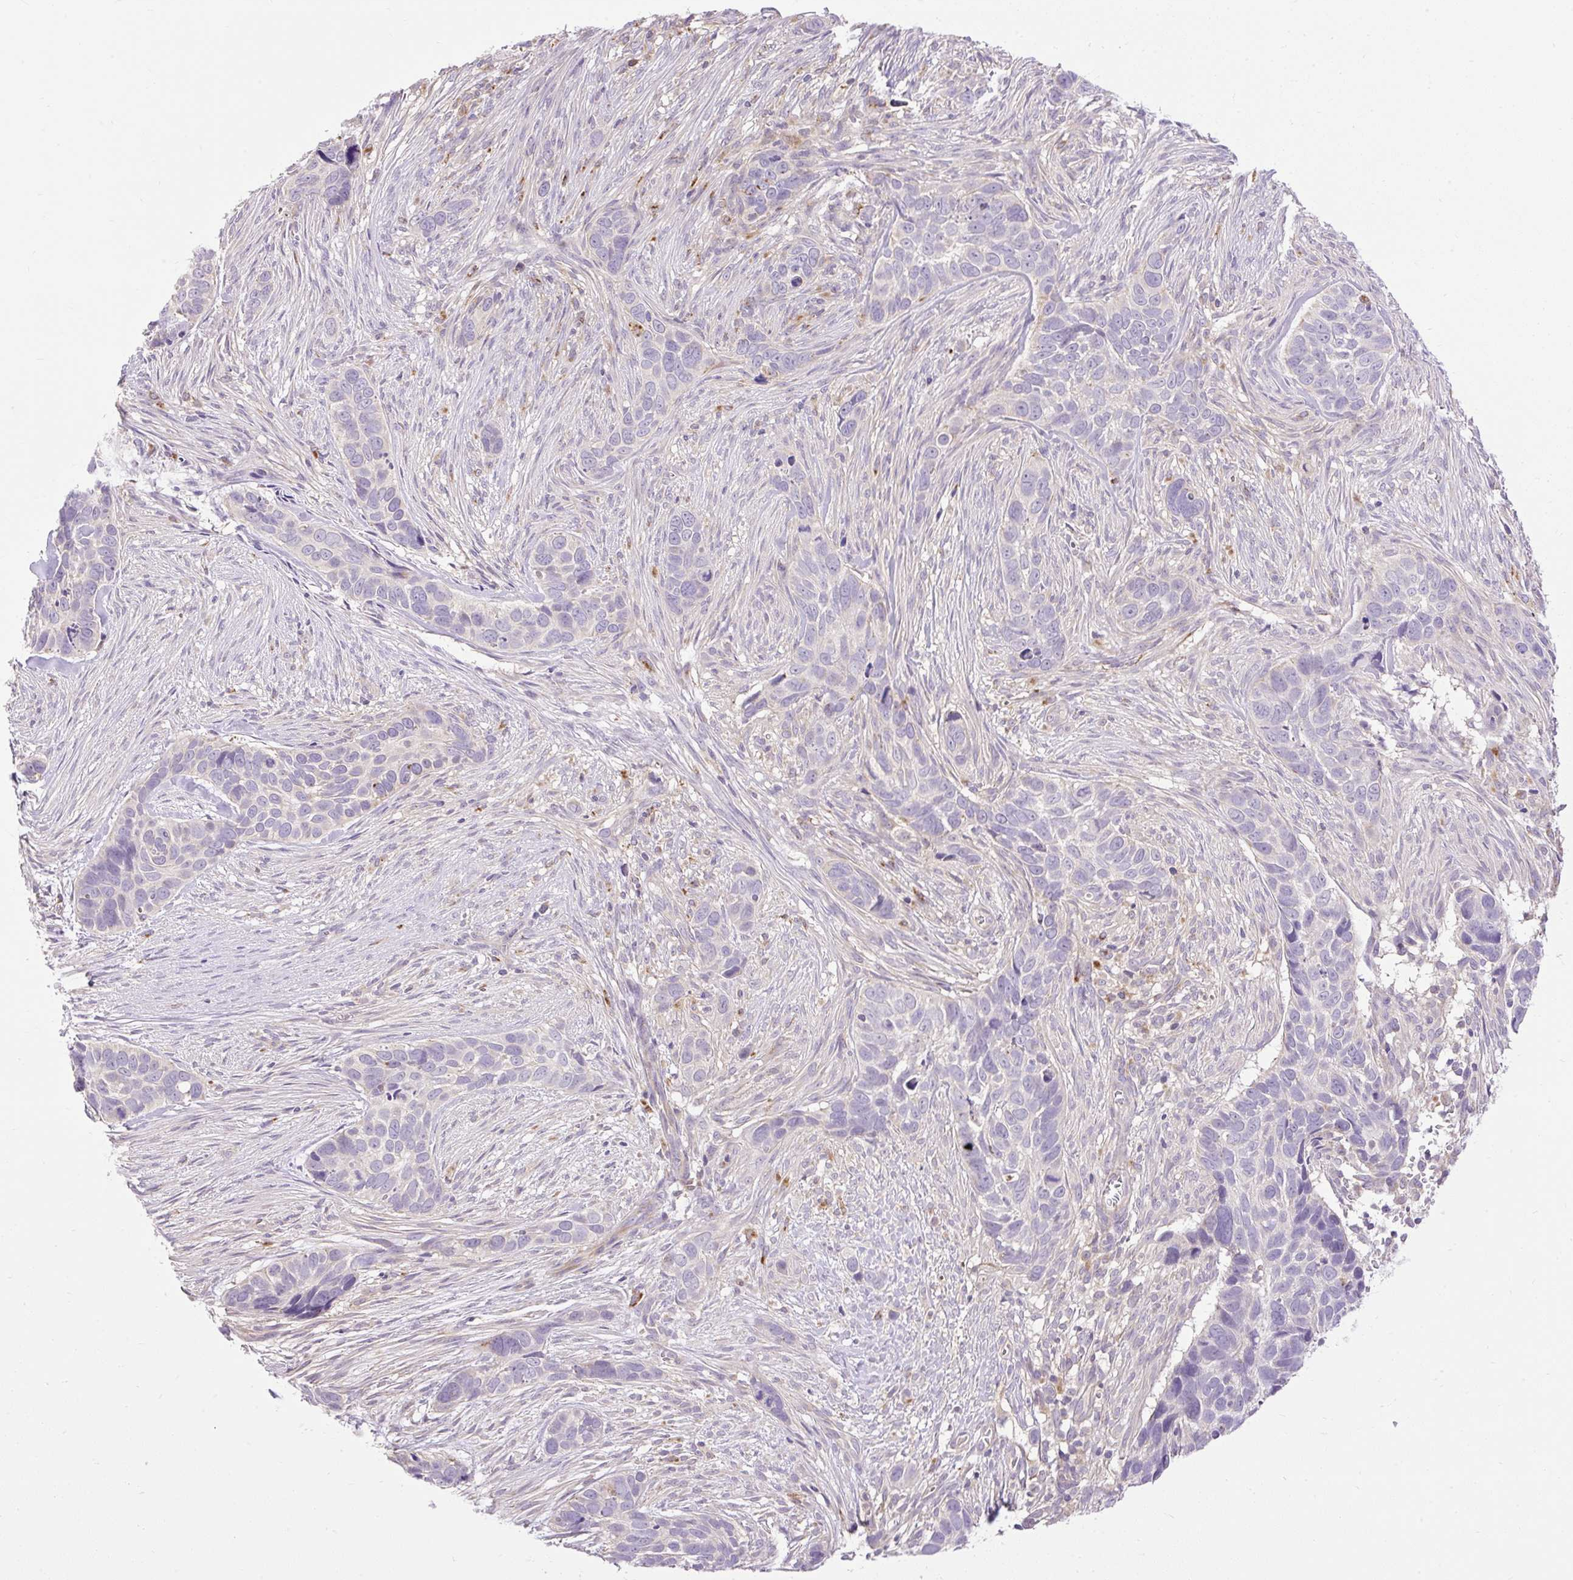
{"staining": {"intensity": "moderate", "quantity": "<25%", "location": "cytoplasmic/membranous"}, "tissue": "skin cancer", "cell_type": "Tumor cells", "image_type": "cancer", "snomed": [{"axis": "morphology", "description": "Basal cell carcinoma"}, {"axis": "topography", "description": "Skin"}], "caption": "DAB immunohistochemical staining of human skin basal cell carcinoma reveals moderate cytoplasmic/membranous protein expression in approximately <25% of tumor cells.", "gene": "HEXB", "patient": {"sex": "female", "age": 82}}